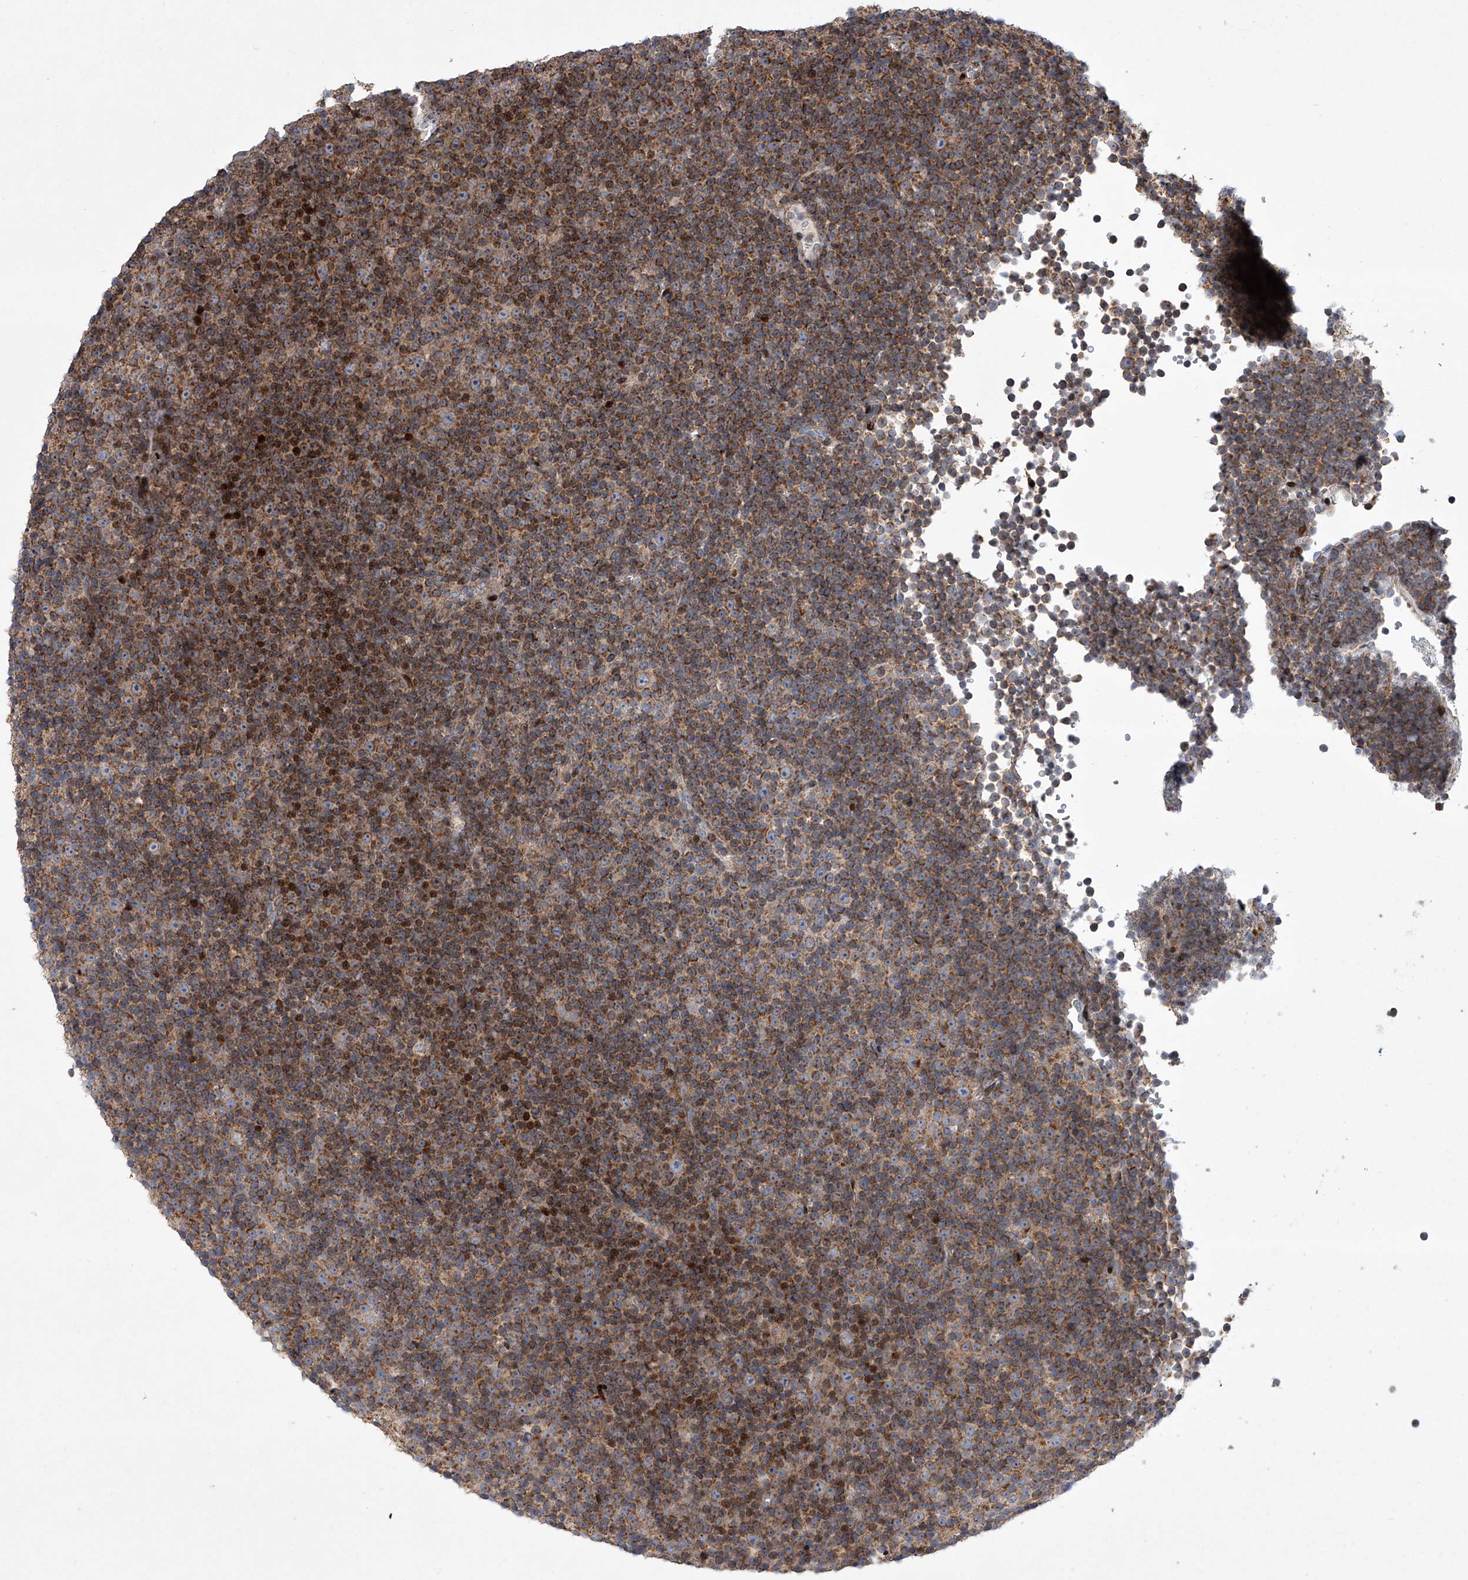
{"staining": {"intensity": "moderate", "quantity": ">75%", "location": "cytoplasmic/membranous"}, "tissue": "lymphoma", "cell_type": "Tumor cells", "image_type": "cancer", "snomed": [{"axis": "morphology", "description": "Malignant lymphoma, non-Hodgkin's type, Low grade"}, {"axis": "topography", "description": "Lymph node"}], "caption": "Human lymphoma stained with a protein marker exhibits moderate staining in tumor cells.", "gene": "STRADA", "patient": {"sex": "female", "age": 67}}